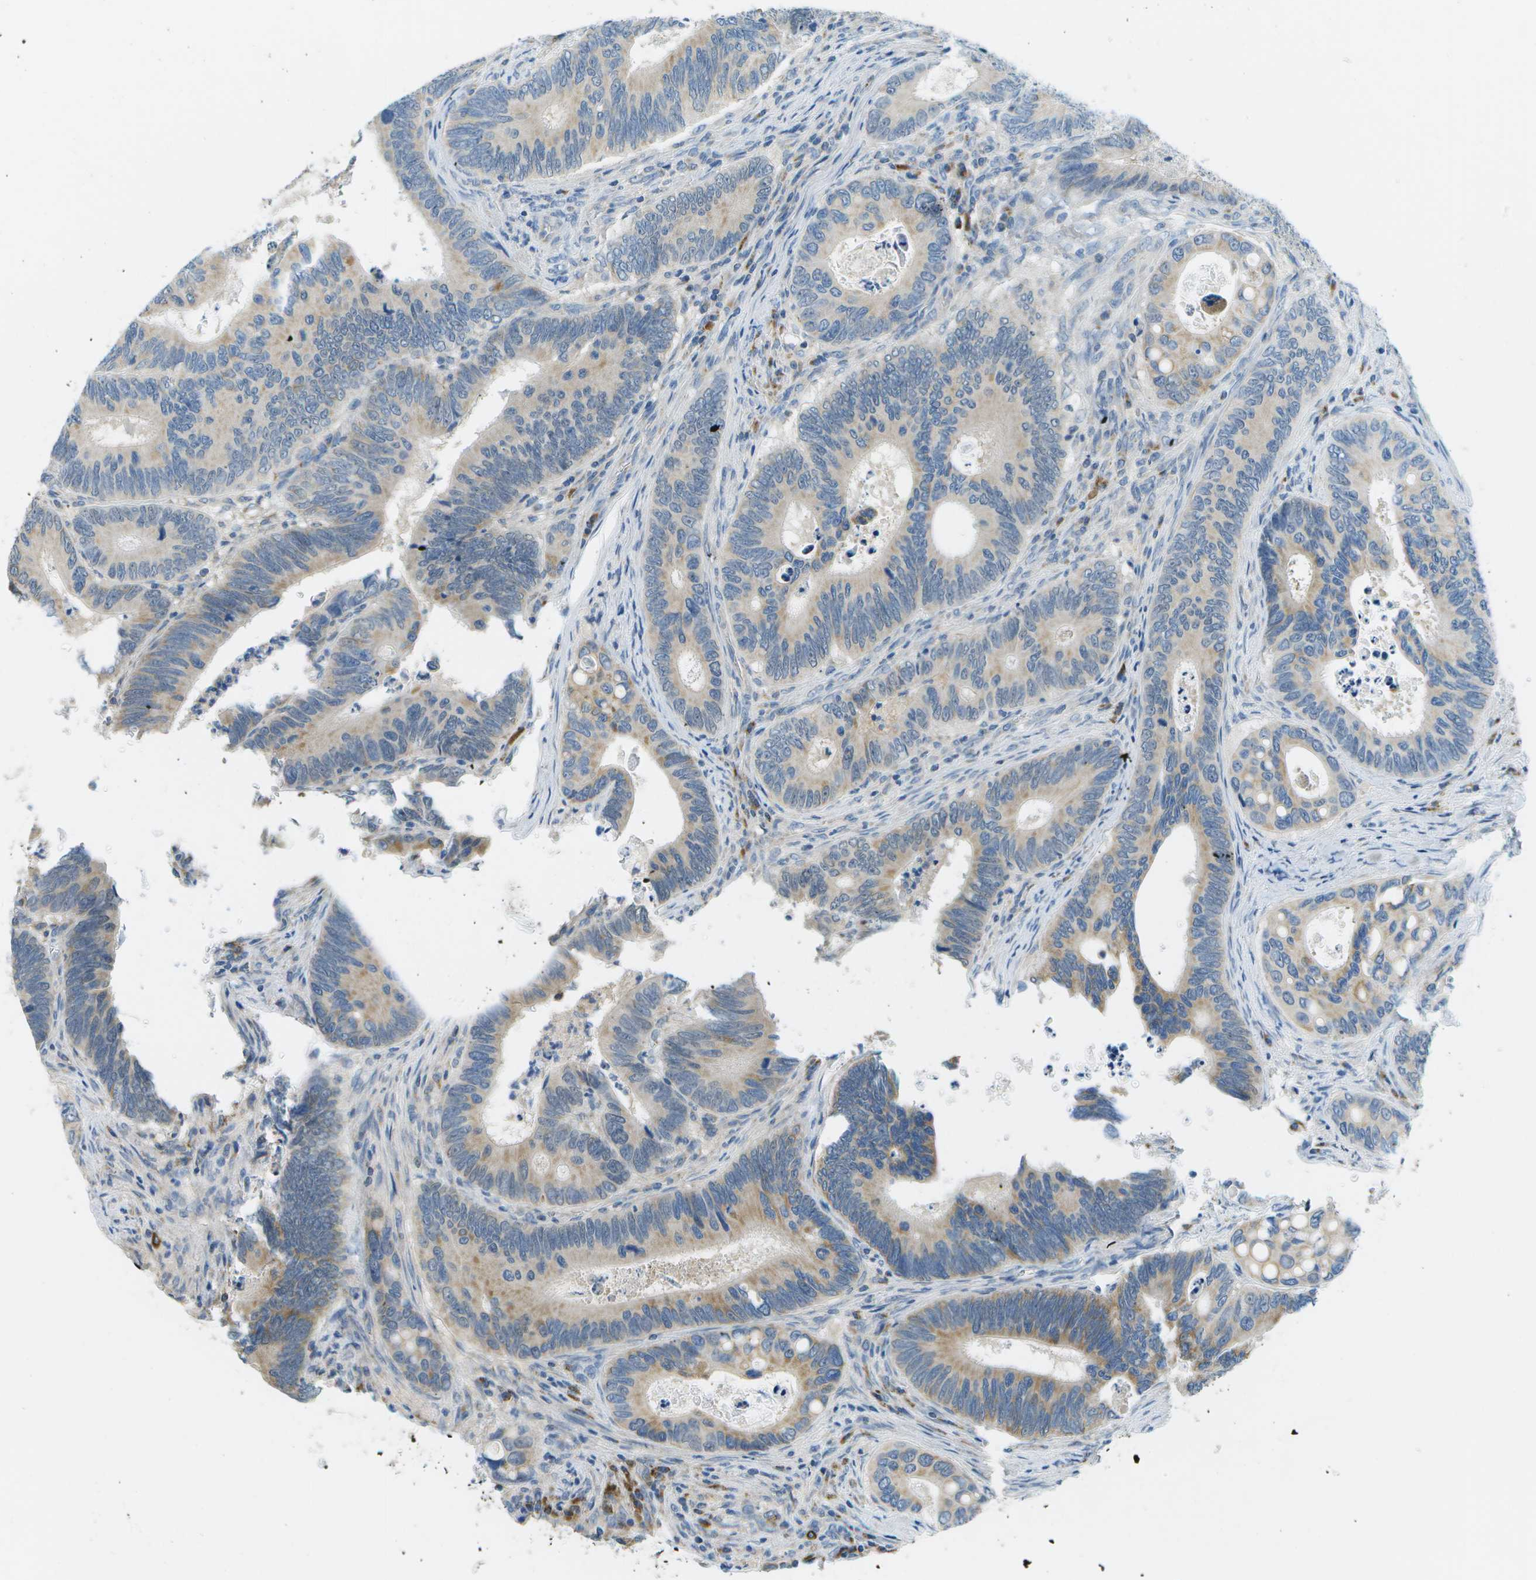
{"staining": {"intensity": "weak", "quantity": ">75%", "location": "cytoplasmic/membranous"}, "tissue": "colorectal cancer", "cell_type": "Tumor cells", "image_type": "cancer", "snomed": [{"axis": "morphology", "description": "Inflammation, NOS"}, {"axis": "morphology", "description": "Adenocarcinoma, NOS"}, {"axis": "topography", "description": "Colon"}], "caption": "IHC of human colorectal cancer (adenocarcinoma) reveals low levels of weak cytoplasmic/membranous positivity in approximately >75% of tumor cells. (DAB (3,3'-diaminobenzidine) = brown stain, brightfield microscopy at high magnification).", "gene": "PTGIS", "patient": {"sex": "male", "age": 72}}